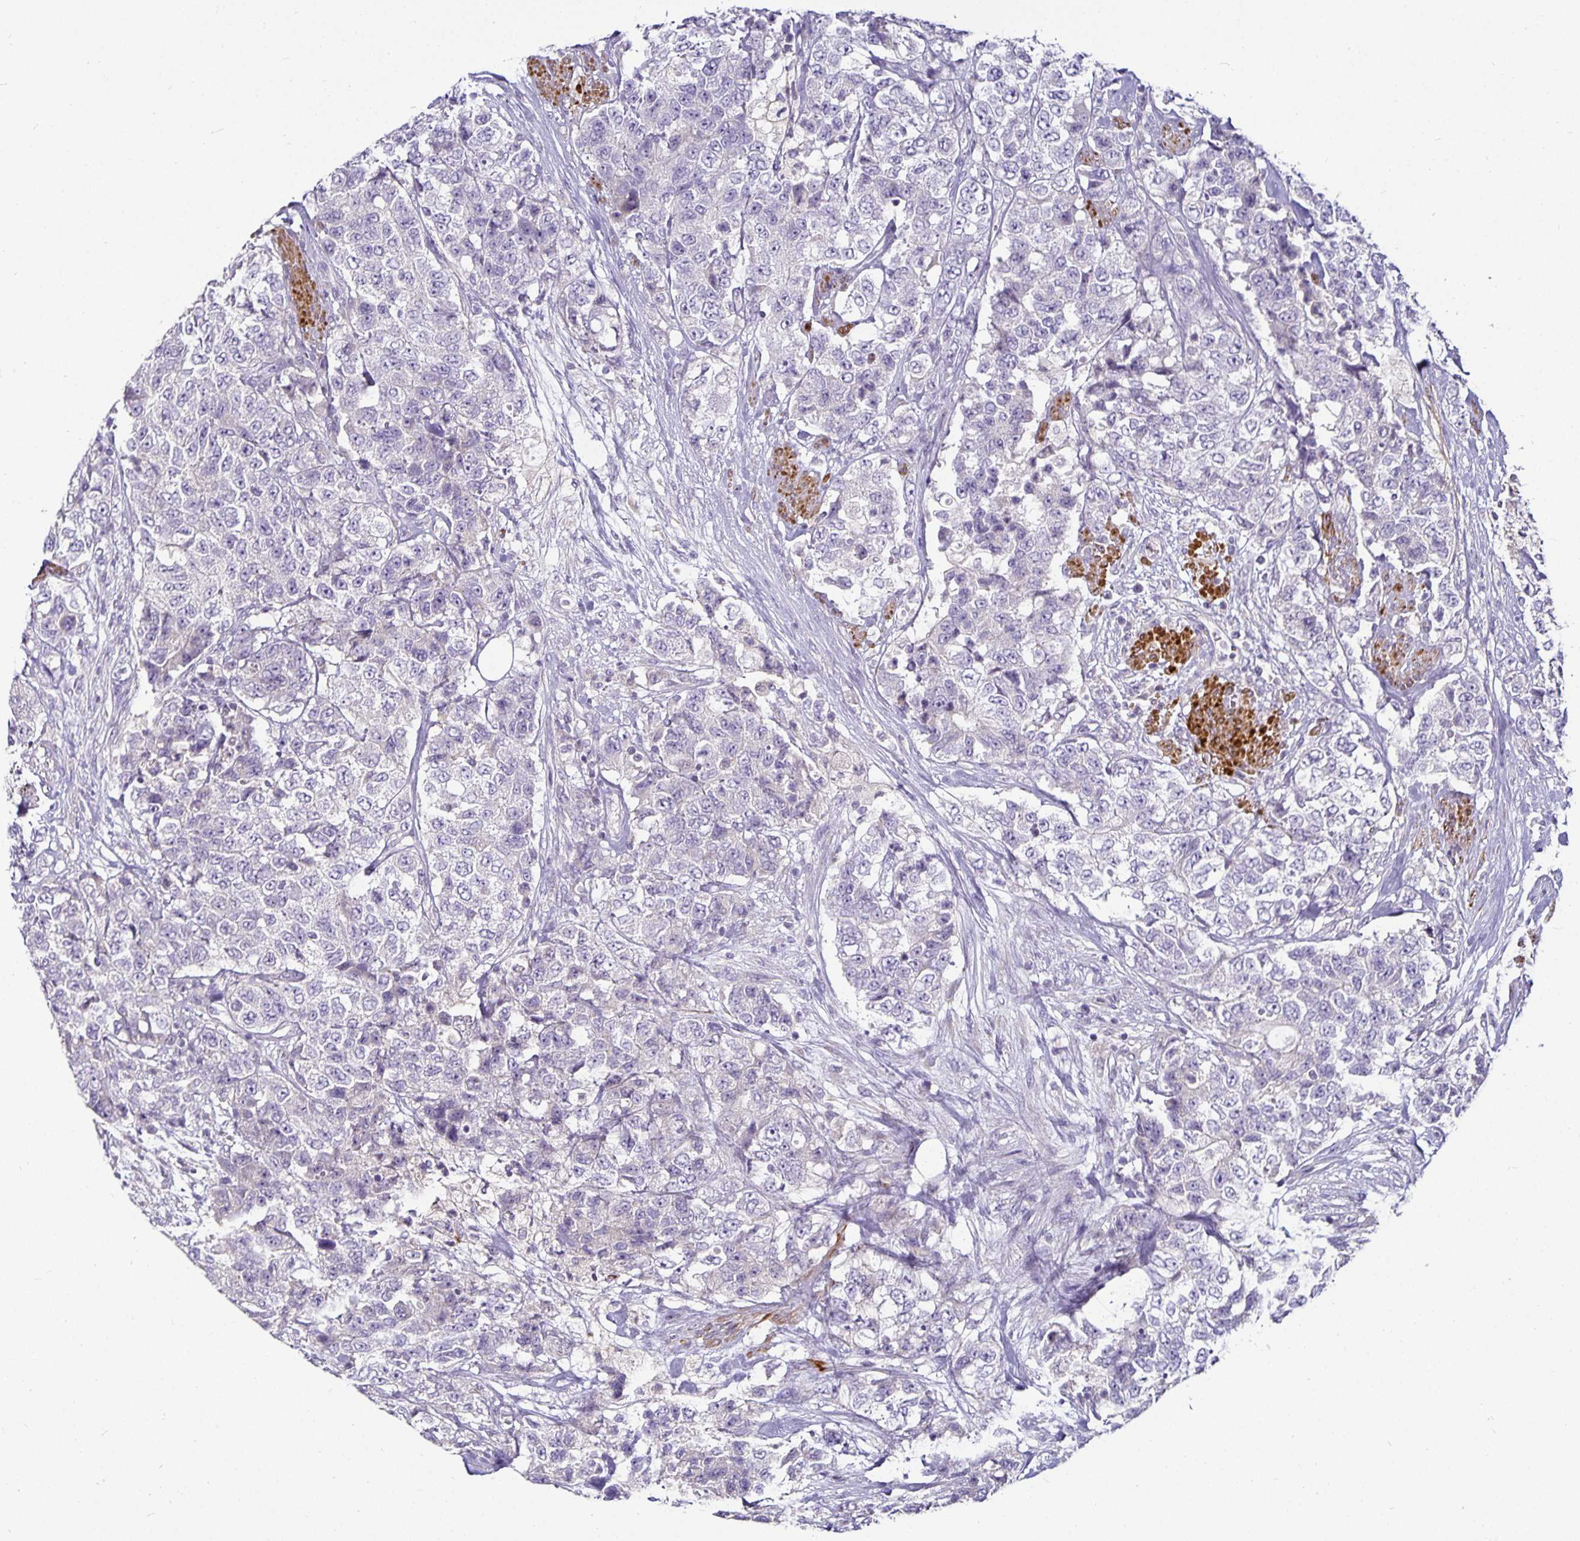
{"staining": {"intensity": "negative", "quantity": "none", "location": "none"}, "tissue": "urothelial cancer", "cell_type": "Tumor cells", "image_type": "cancer", "snomed": [{"axis": "morphology", "description": "Urothelial carcinoma, High grade"}, {"axis": "topography", "description": "Urinary bladder"}], "caption": "Tumor cells are negative for protein expression in human high-grade urothelial carcinoma.", "gene": "CA12", "patient": {"sex": "female", "age": 78}}